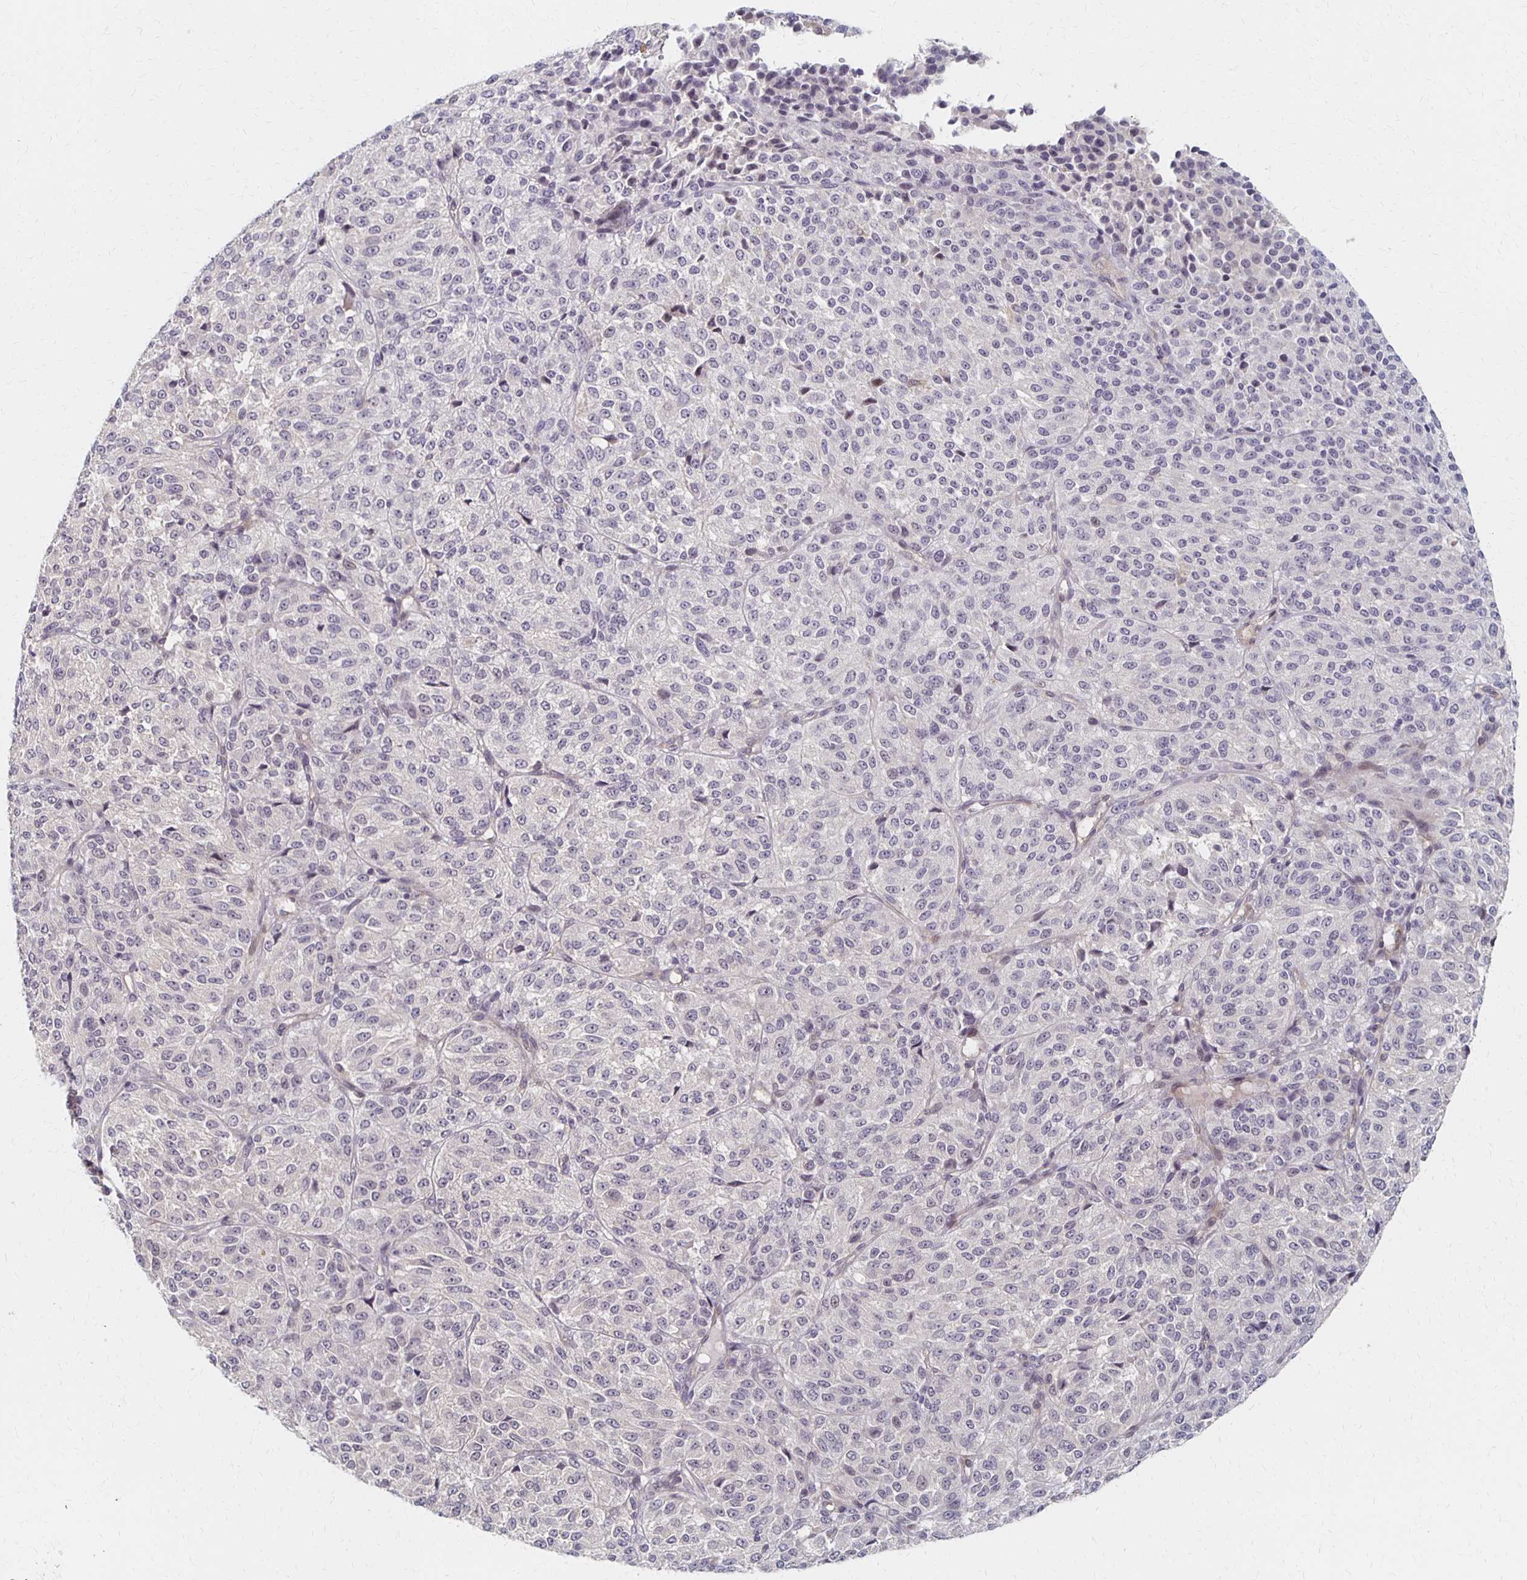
{"staining": {"intensity": "negative", "quantity": "none", "location": "none"}, "tissue": "melanoma", "cell_type": "Tumor cells", "image_type": "cancer", "snomed": [{"axis": "morphology", "description": "Malignant melanoma, Metastatic site"}, {"axis": "topography", "description": "Brain"}], "caption": "DAB (3,3'-diaminobenzidine) immunohistochemical staining of human malignant melanoma (metastatic site) reveals no significant expression in tumor cells. (DAB IHC visualized using brightfield microscopy, high magnification).", "gene": "PRKCB", "patient": {"sex": "female", "age": 56}}